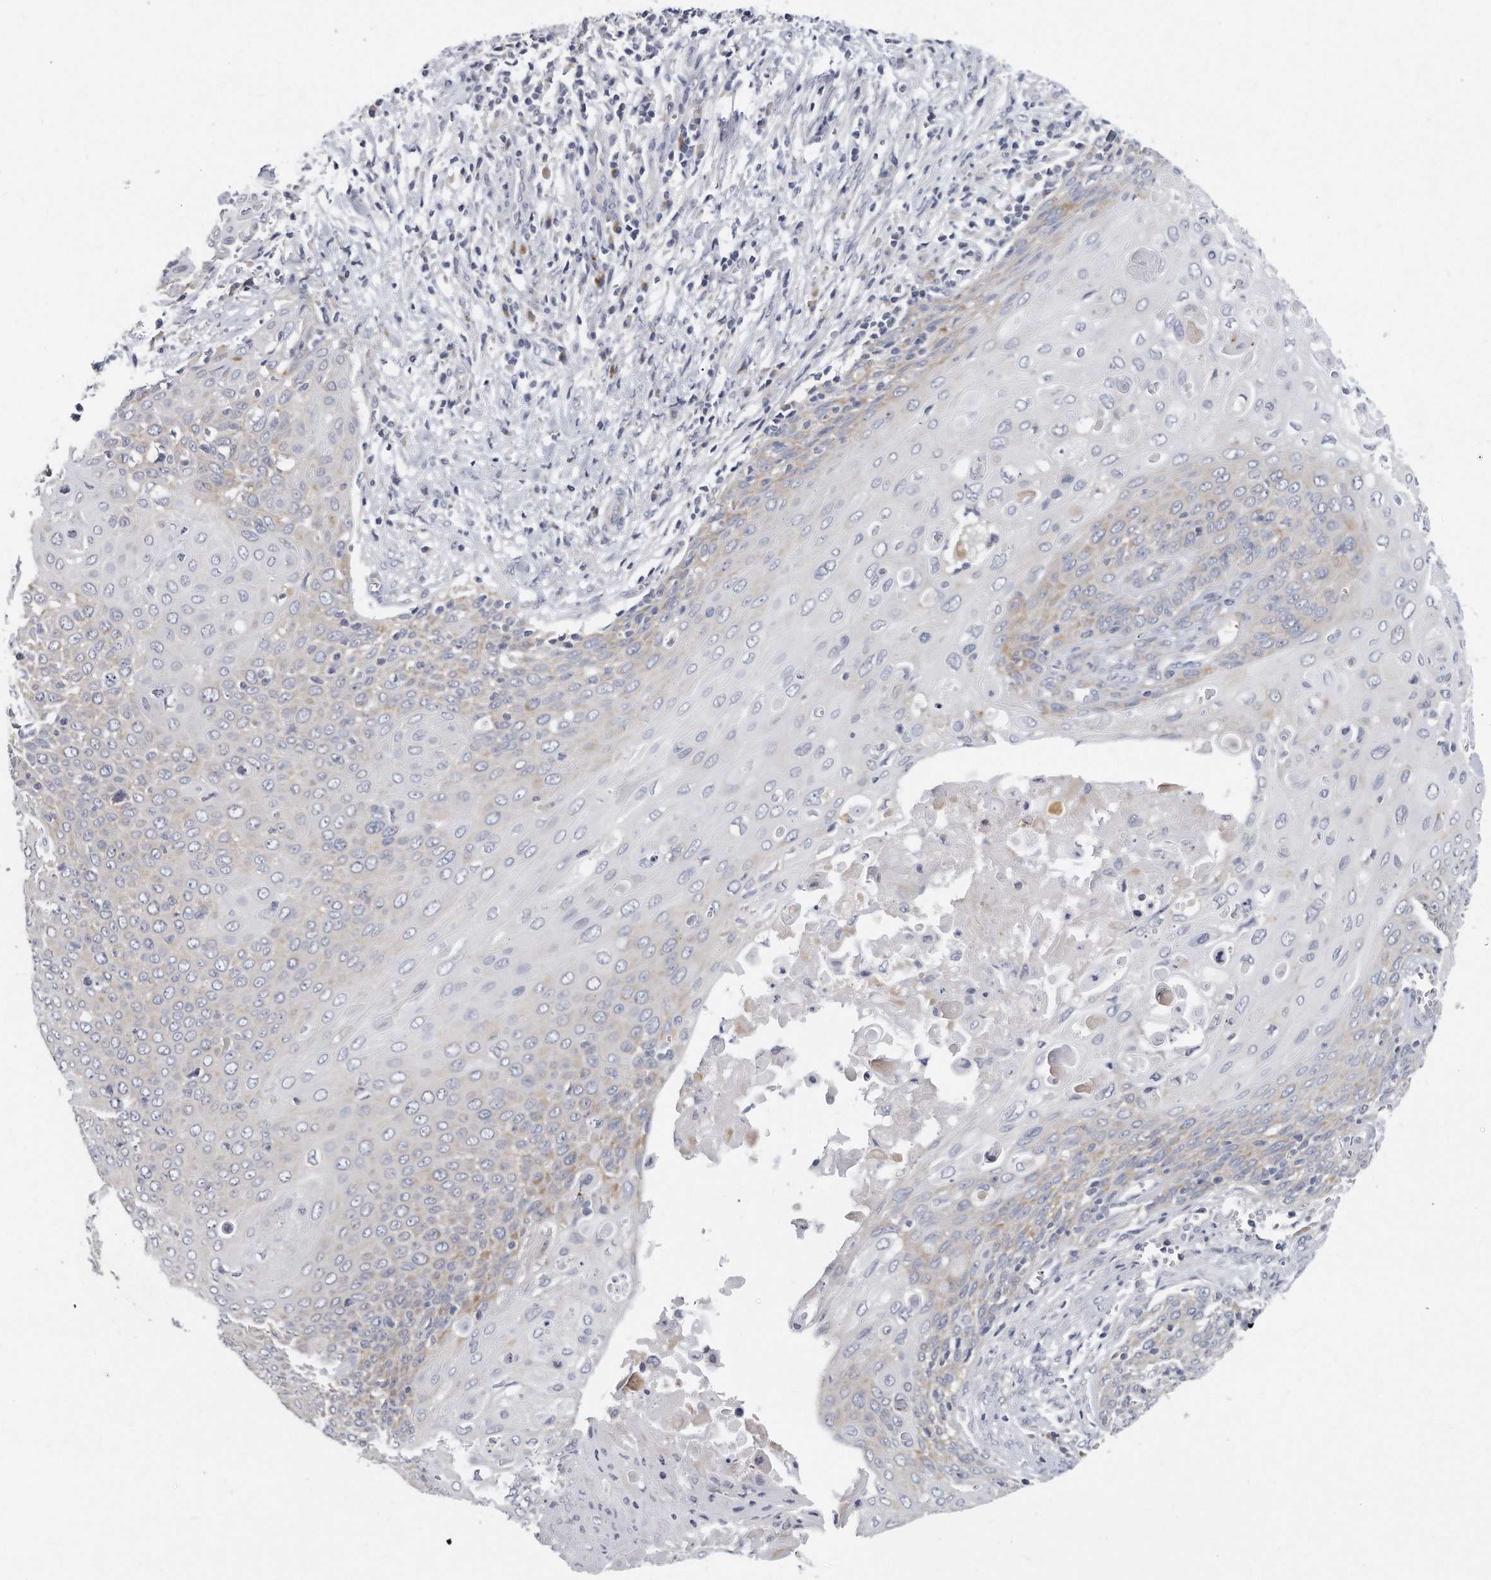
{"staining": {"intensity": "negative", "quantity": "none", "location": "none"}, "tissue": "cervical cancer", "cell_type": "Tumor cells", "image_type": "cancer", "snomed": [{"axis": "morphology", "description": "Squamous cell carcinoma, NOS"}, {"axis": "topography", "description": "Cervix"}], "caption": "Immunohistochemistry photomicrograph of neoplastic tissue: cervical squamous cell carcinoma stained with DAB demonstrates no significant protein positivity in tumor cells. (DAB (3,3'-diaminobenzidine) IHC with hematoxylin counter stain).", "gene": "PLEKHA6", "patient": {"sex": "female", "age": 39}}